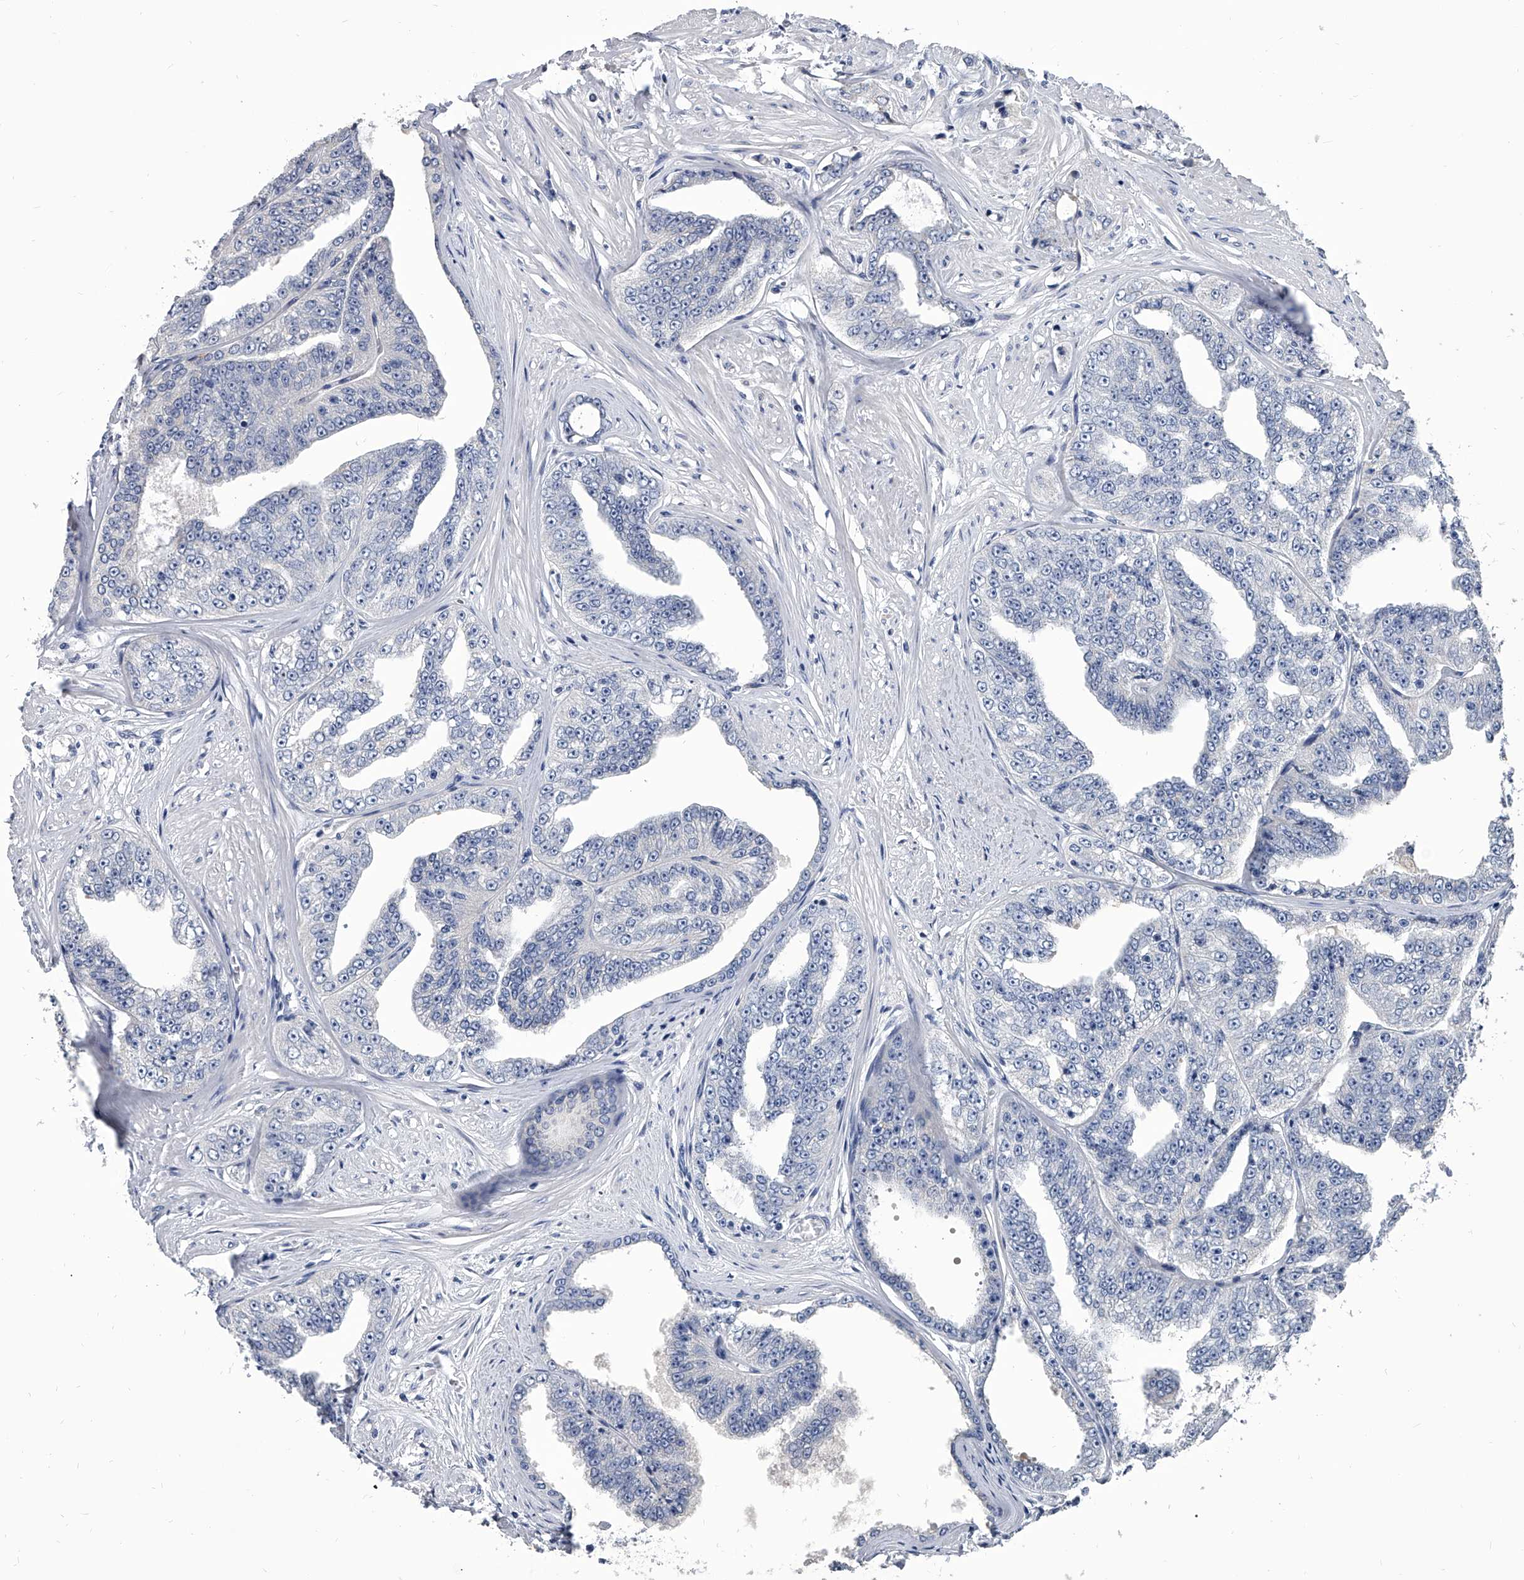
{"staining": {"intensity": "negative", "quantity": "none", "location": "none"}, "tissue": "prostate cancer", "cell_type": "Tumor cells", "image_type": "cancer", "snomed": [{"axis": "morphology", "description": "Adenocarcinoma, High grade"}, {"axis": "topography", "description": "Prostate"}], "caption": "Tumor cells show no significant protein staining in adenocarcinoma (high-grade) (prostate).", "gene": "SPP1", "patient": {"sex": "male", "age": 71}}